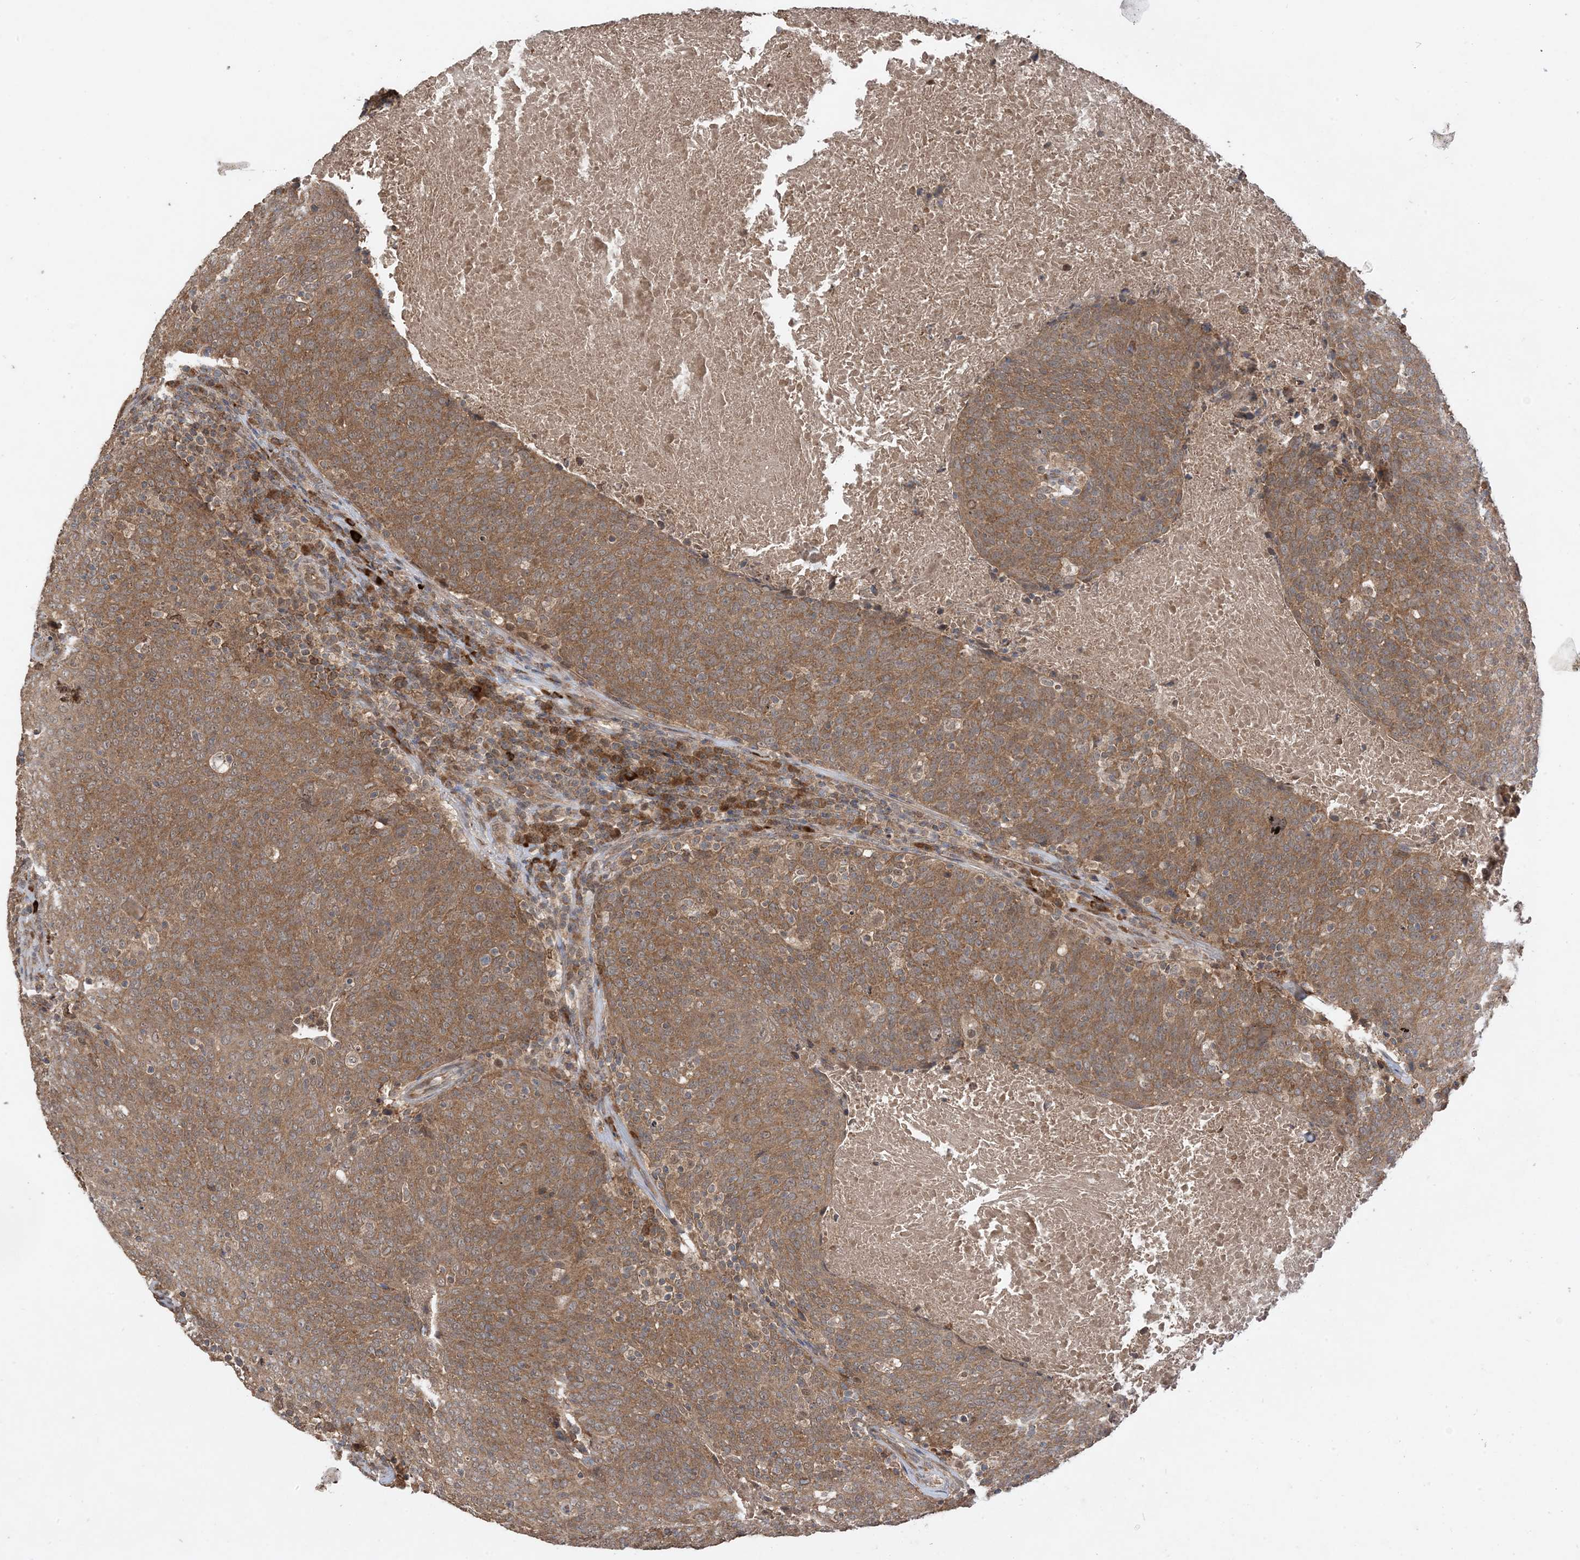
{"staining": {"intensity": "moderate", "quantity": ">75%", "location": "cytoplasmic/membranous"}, "tissue": "head and neck cancer", "cell_type": "Tumor cells", "image_type": "cancer", "snomed": [{"axis": "morphology", "description": "Squamous cell carcinoma, NOS"}, {"axis": "morphology", "description": "Squamous cell carcinoma, metastatic, NOS"}, {"axis": "topography", "description": "Lymph node"}, {"axis": "topography", "description": "Head-Neck"}], "caption": "Brown immunohistochemical staining in head and neck cancer (metastatic squamous cell carcinoma) reveals moderate cytoplasmic/membranous staining in about >75% of tumor cells.", "gene": "PUSL1", "patient": {"sex": "male", "age": 62}}